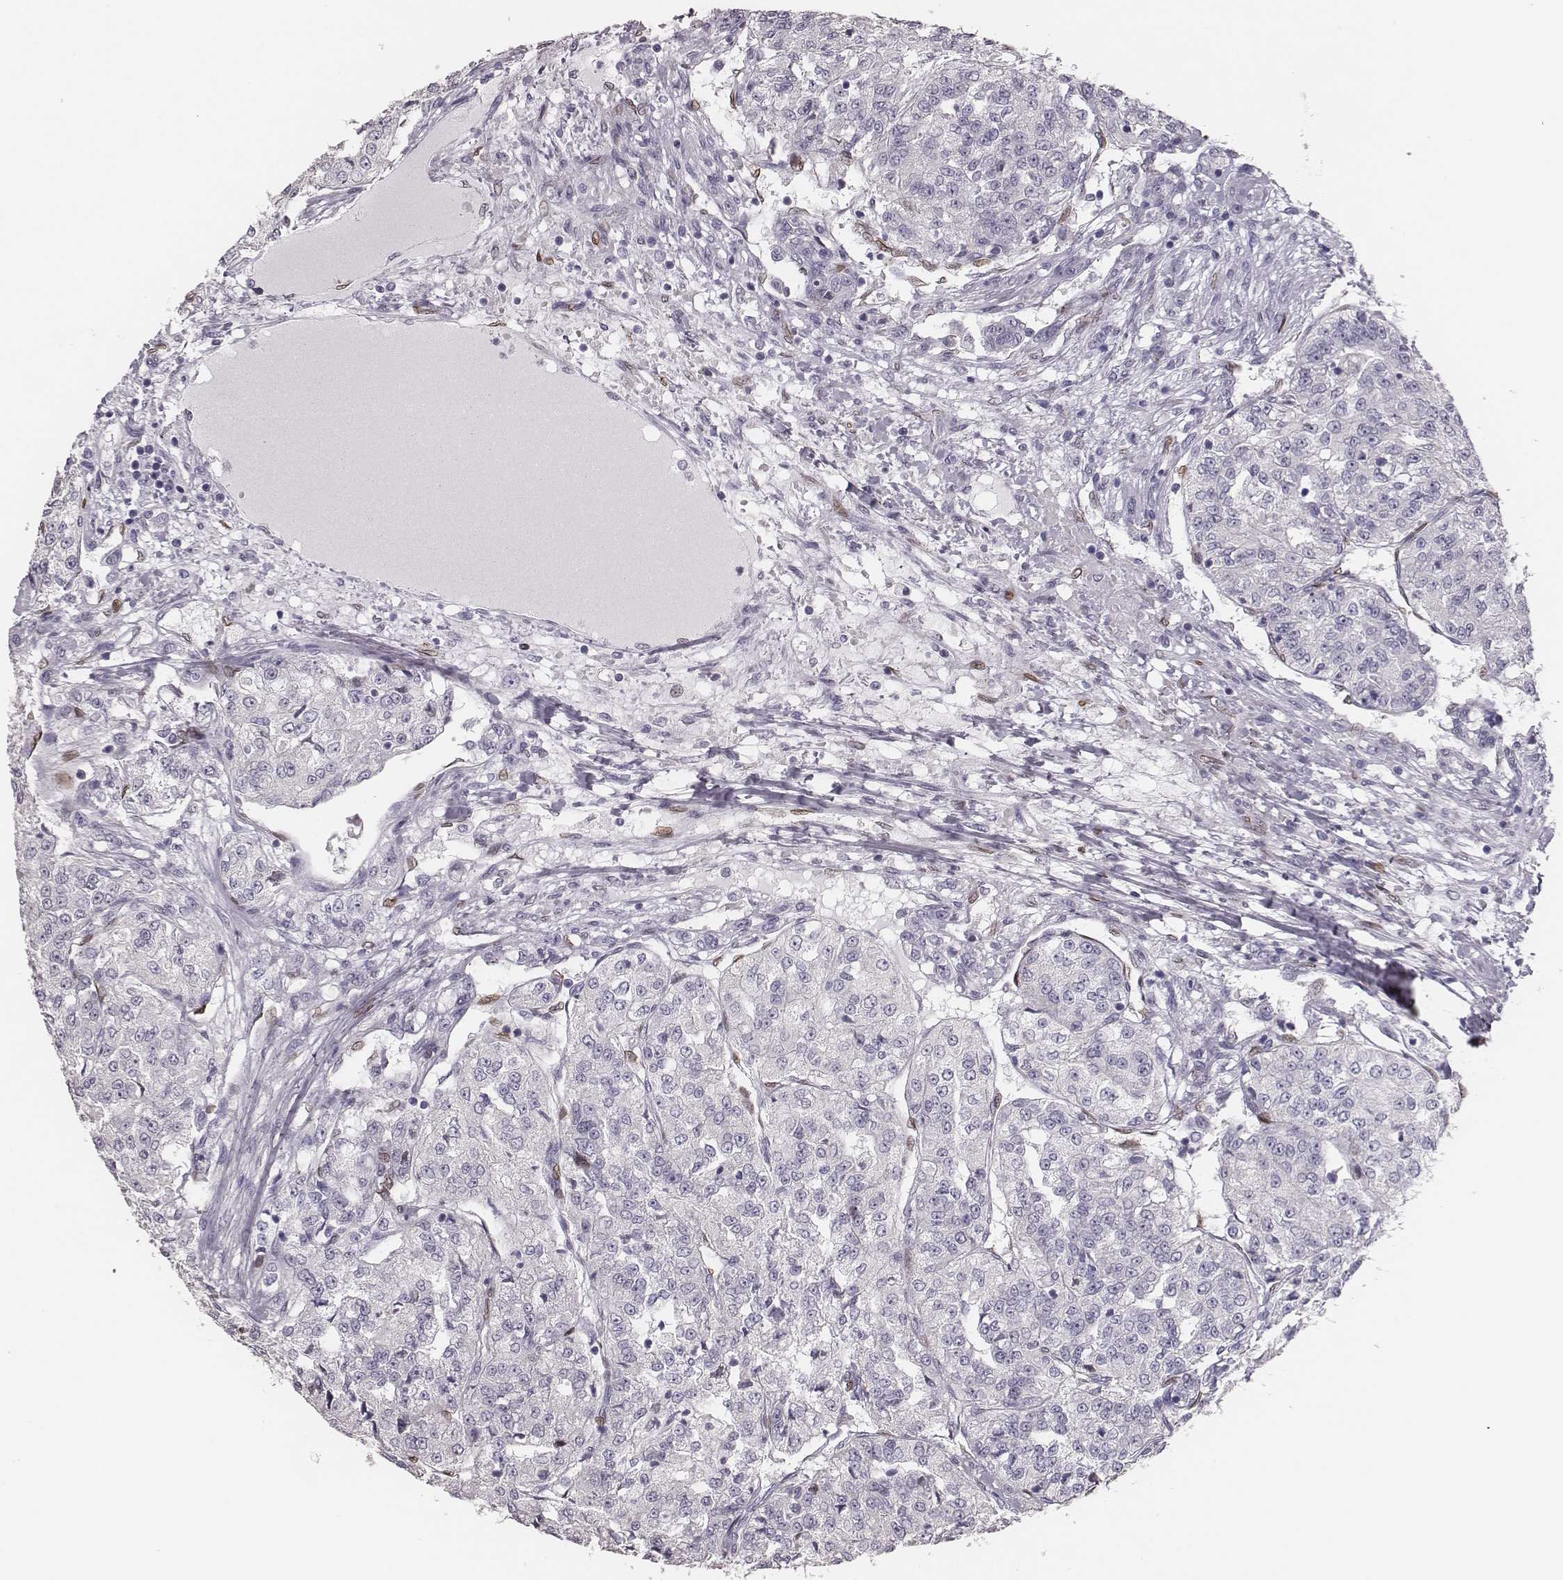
{"staining": {"intensity": "negative", "quantity": "none", "location": "none"}, "tissue": "renal cancer", "cell_type": "Tumor cells", "image_type": "cancer", "snomed": [{"axis": "morphology", "description": "Adenocarcinoma, NOS"}, {"axis": "topography", "description": "Kidney"}], "caption": "Tumor cells are negative for brown protein staining in renal cancer (adenocarcinoma). (Immunohistochemistry (ihc), brightfield microscopy, high magnification).", "gene": "ADGRF4", "patient": {"sex": "female", "age": 63}}